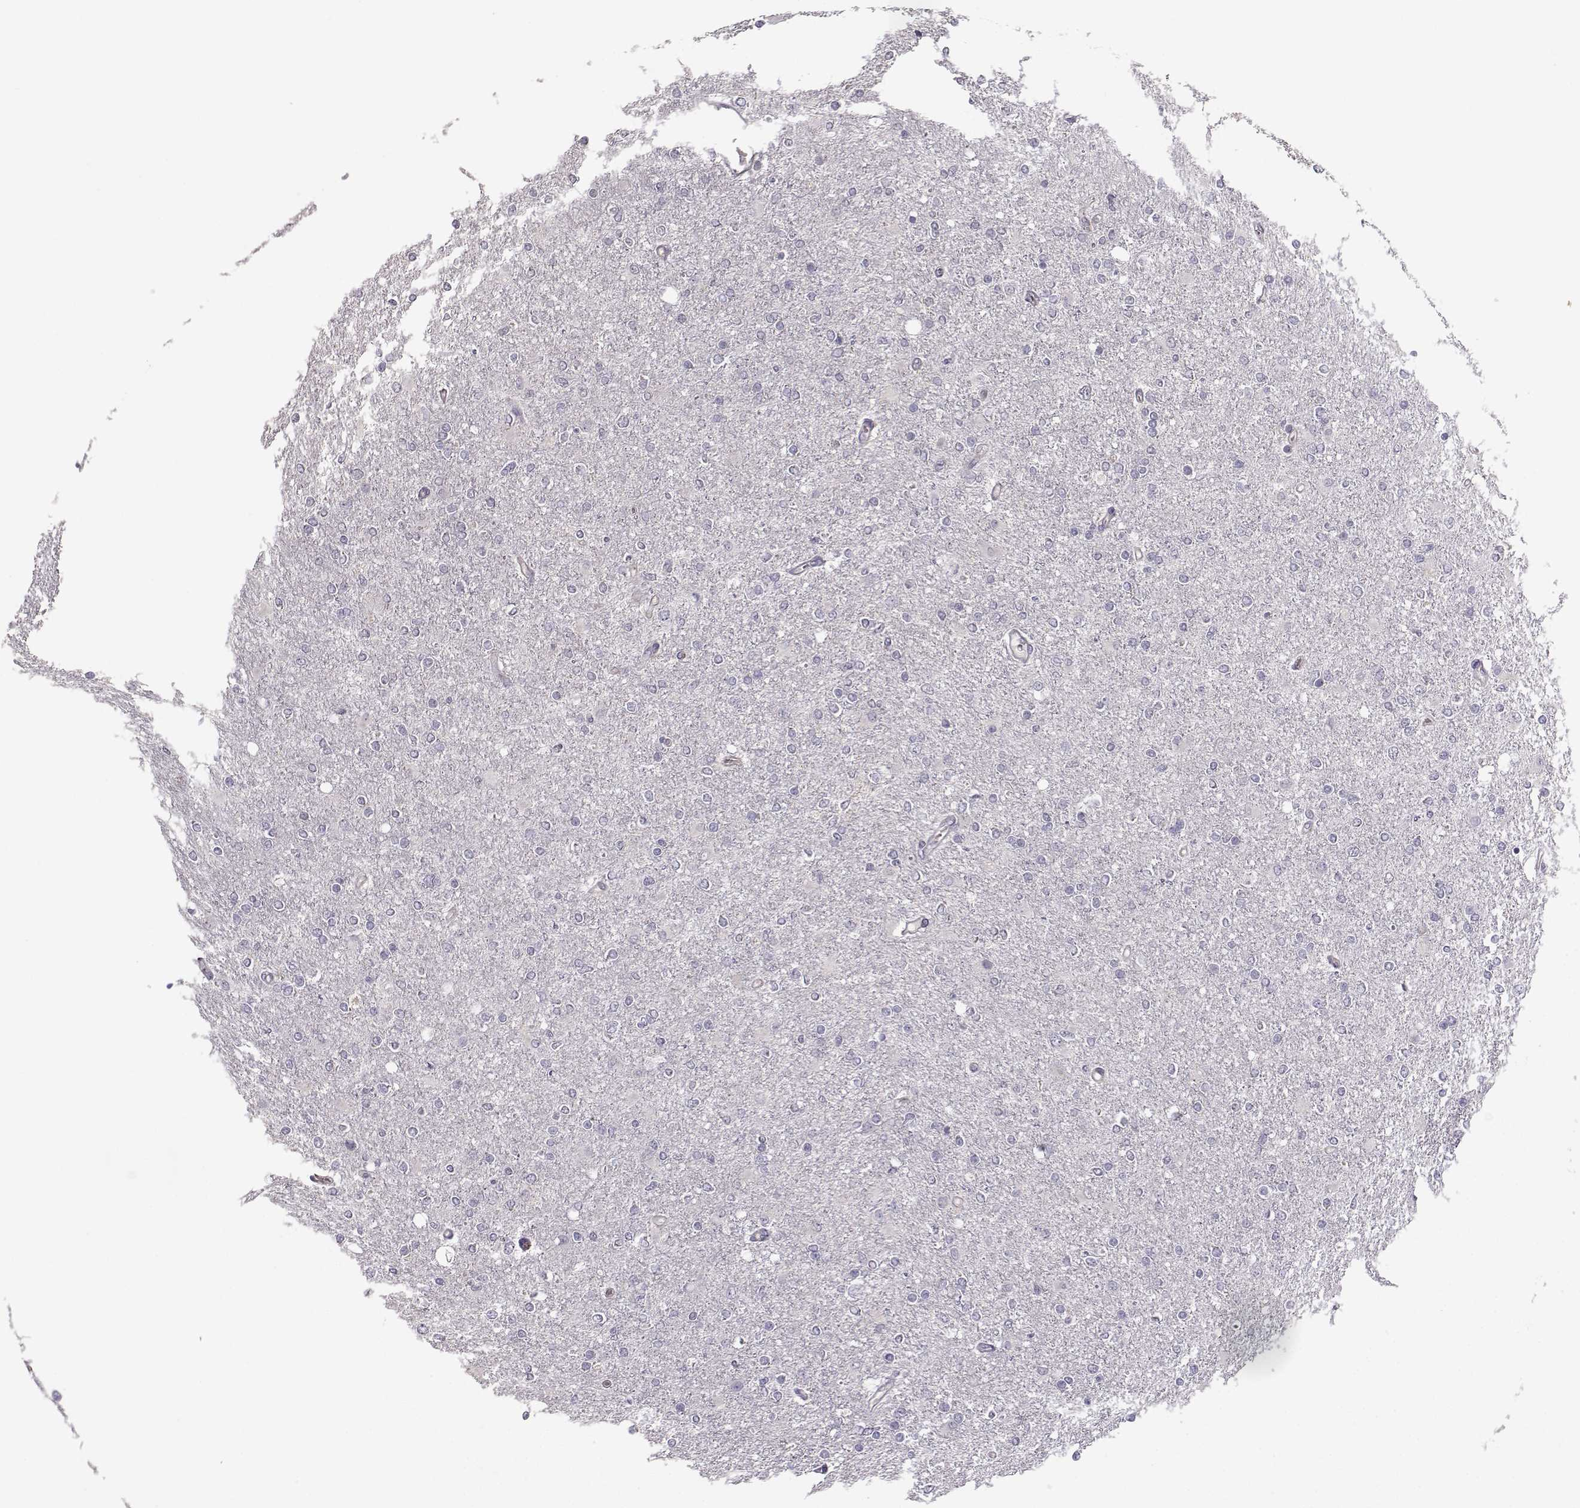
{"staining": {"intensity": "negative", "quantity": "none", "location": "none"}, "tissue": "glioma", "cell_type": "Tumor cells", "image_type": "cancer", "snomed": [{"axis": "morphology", "description": "Glioma, malignant, High grade"}, {"axis": "topography", "description": "Cerebral cortex"}], "caption": "The IHC histopathology image has no significant positivity in tumor cells of glioma tissue.", "gene": "FCAMR", "patient": {"sex": "male", "age": 70}}